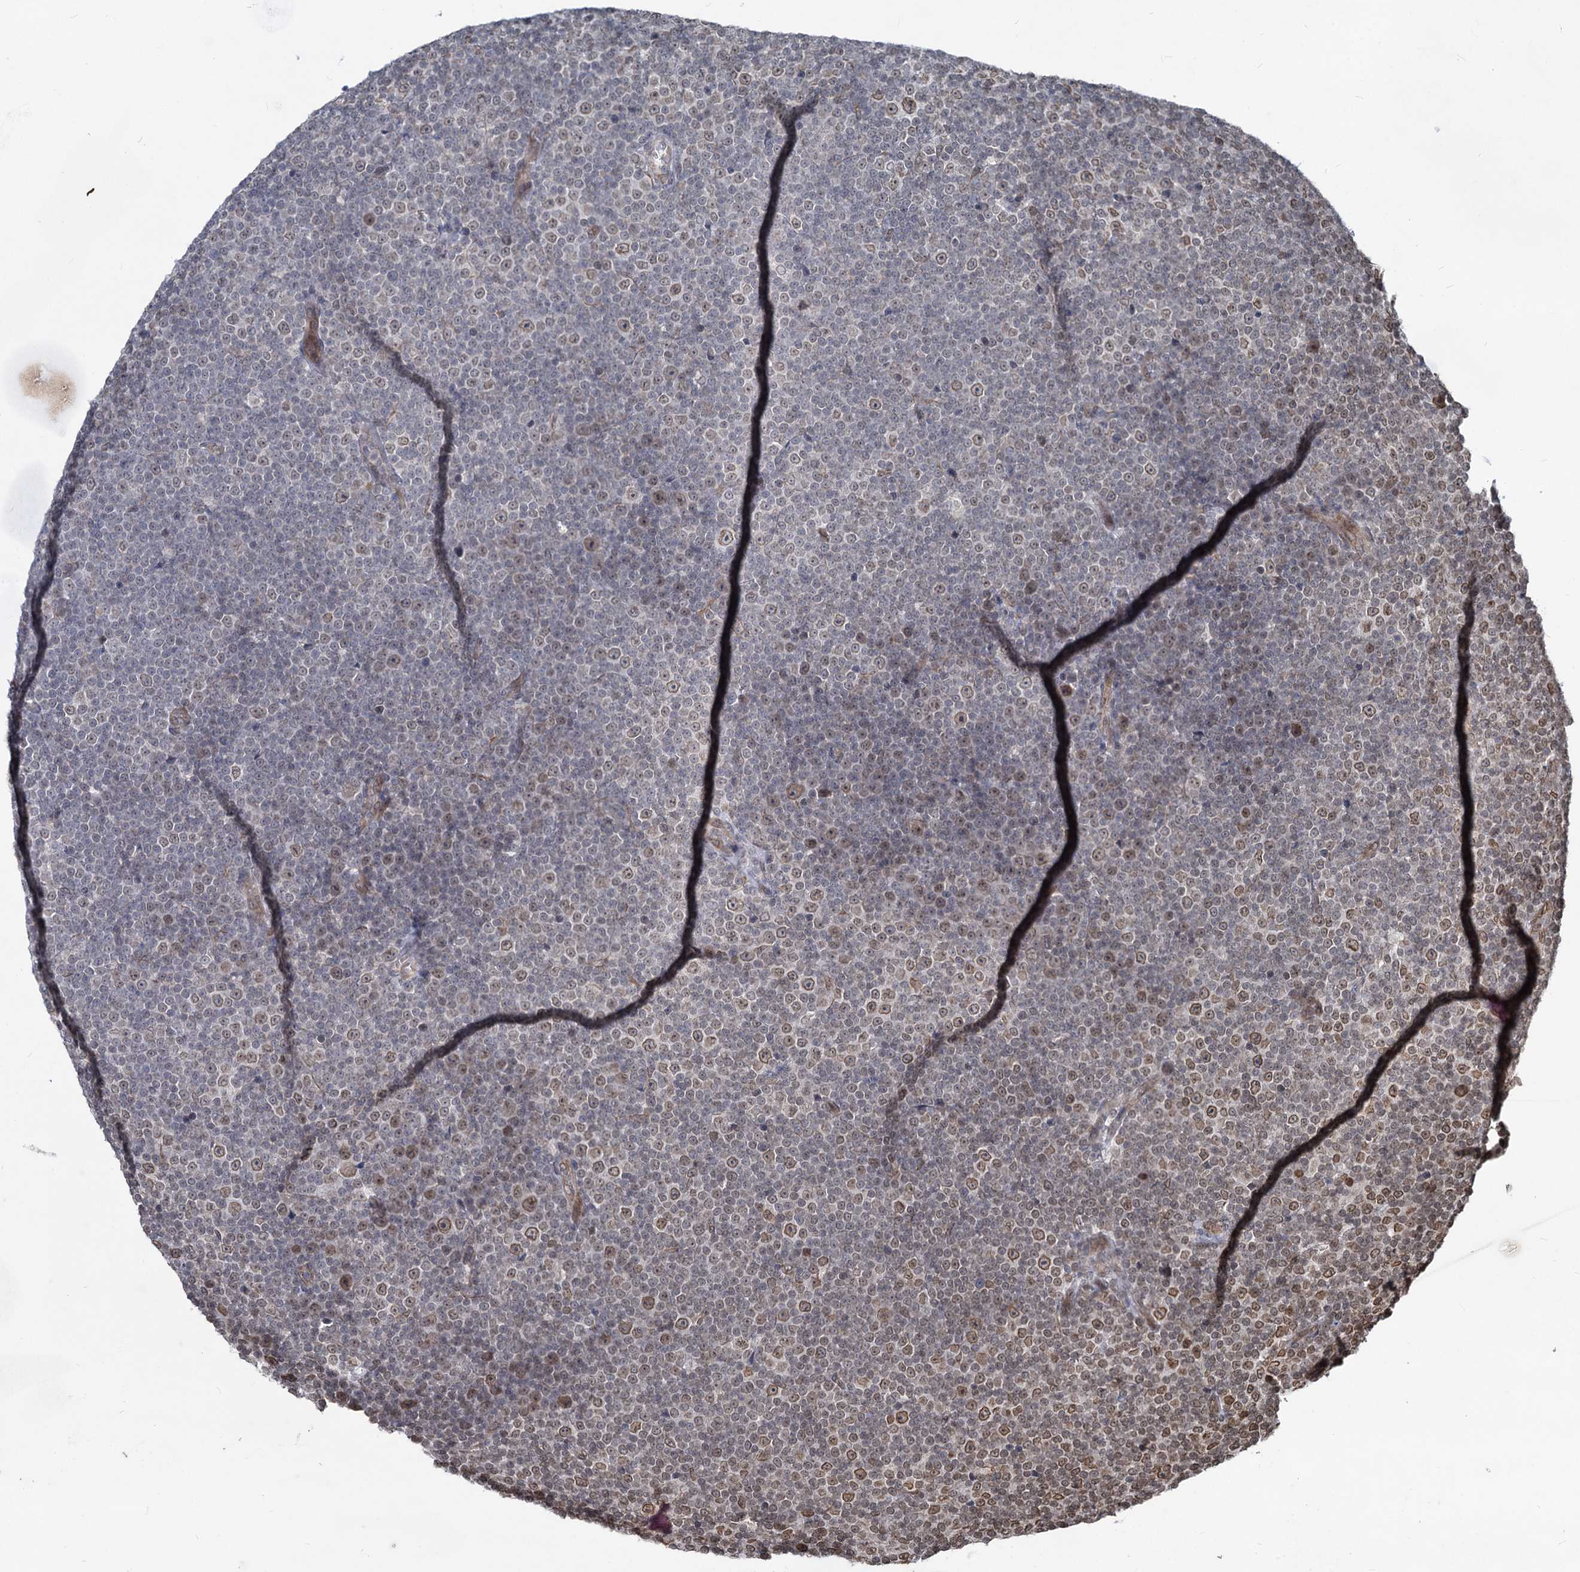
{"staining": {"intensity": "moderate", "quantity": "<25%", "location": "cytoplasmic/membranous,nuclear"}, "tissue": "lymphoma", "cell_type": "Tumor cells", "image_type": "cancer", "snomed": [{"axis": "morphology", "description": "Malignant lymphoma, non-Hodgkin's type, Low grade"}, {"axis": "topography", "description": "Lymph node"}], "caption": "IHC micrograph of neoplastic tissue: lymphoma stained using immunohistochemistry exhibits low levels of moderate protein expression localized specifically in the cytoplasmic/membranous and nuclear of tumor cells, appearing as a cytoplasmic/membranous and nuclear brown color.", "gene": "RNF6", "patient": {"sex": "female", "age": 67}}